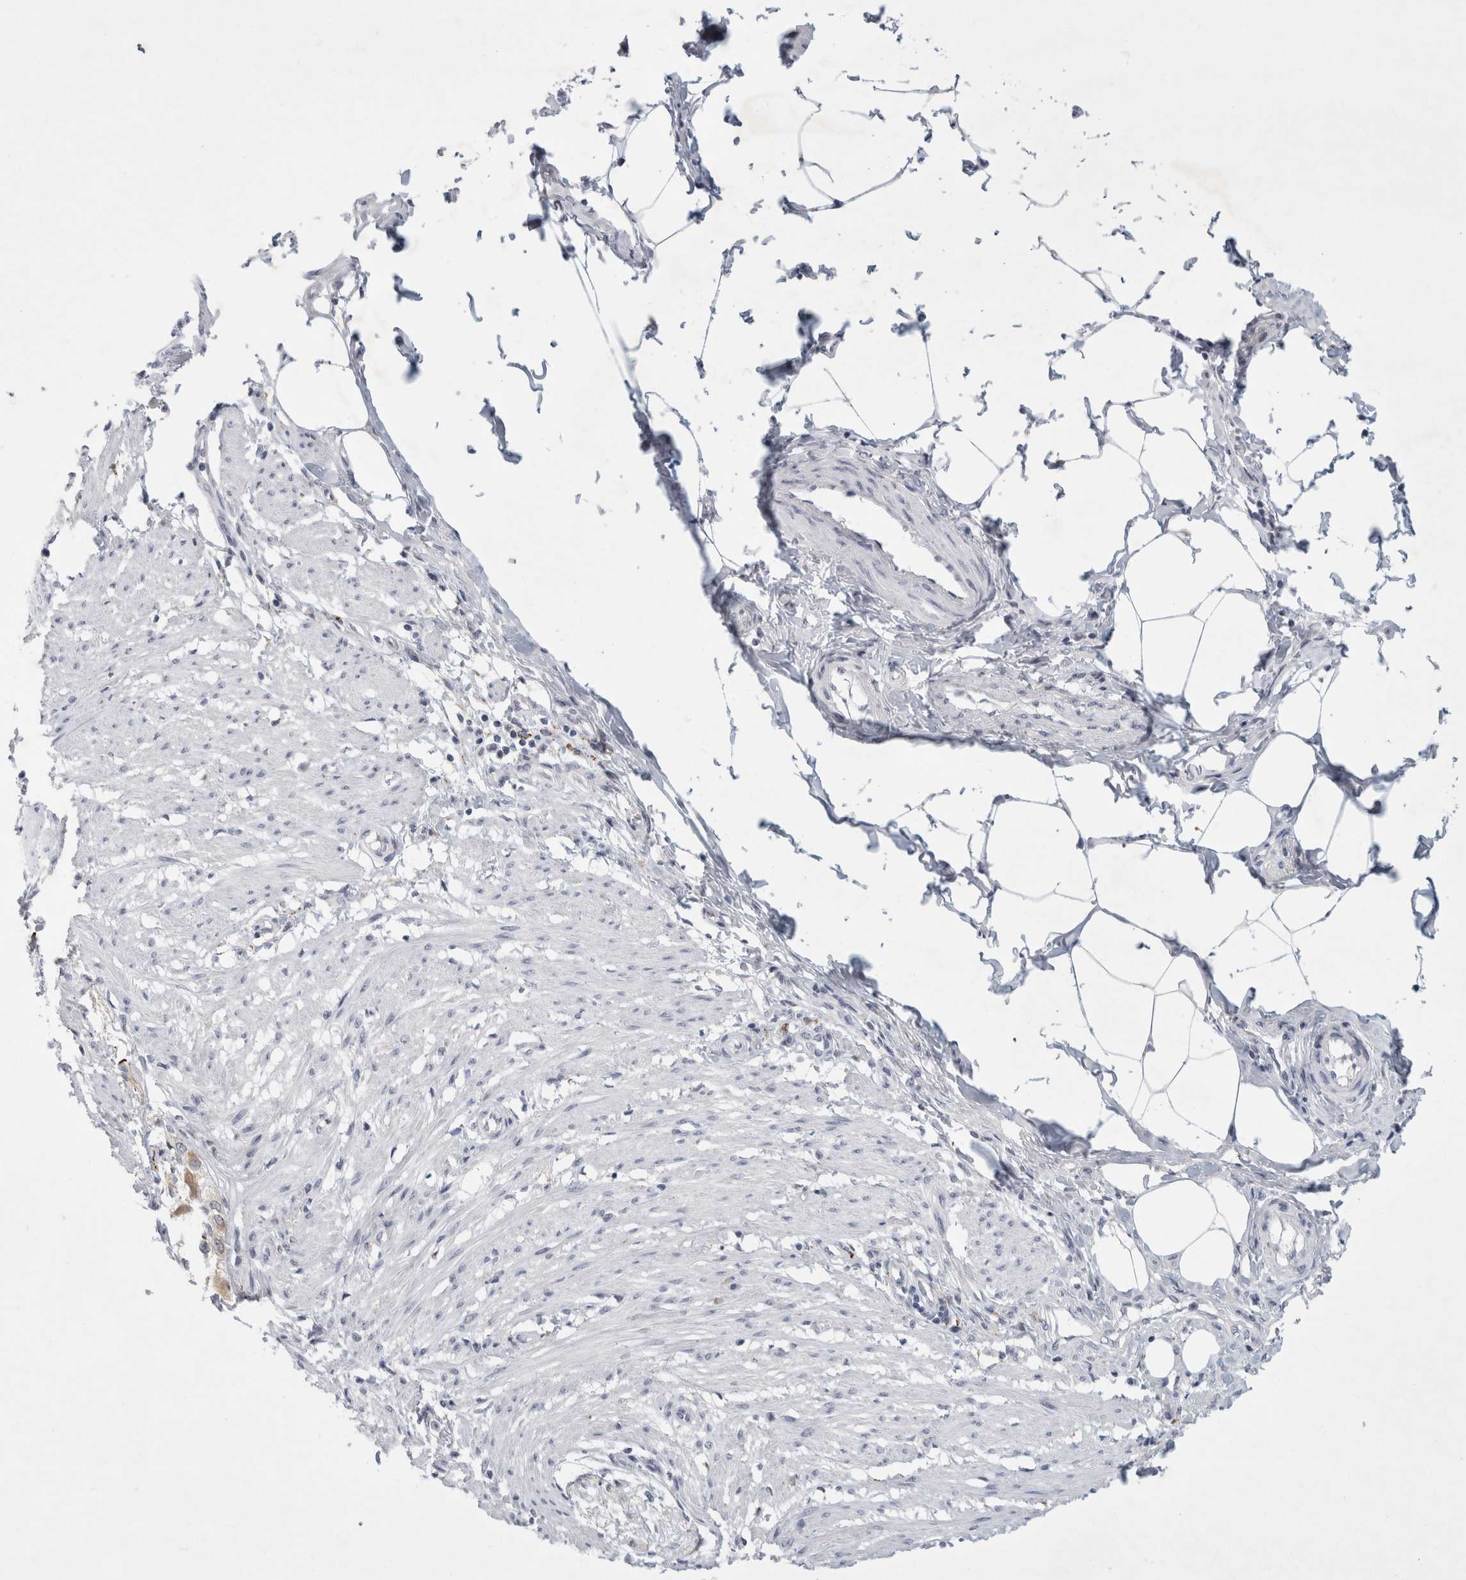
{"staining": {"intensity": "negative", "quantity": "none", "location": "none"}, "tissue": "smooth muscle", "cell_type": "Smooth muscle cells", "image_type": "normal", "snomed": [{"axis": "morphology", "description": "Normal tissue, NOS"}, {"axis": "morphology", "description": "Adenocarcinoma, NOS"}, {"axis": "topography", "description": "Smooth muscle"}, {"axis": "topography", "description": "Colon"}], "caption": "Protein analysis of unremarkable smooth muscle exhibits no significant expression in smooth muscle cells.", "gene": "NIPA1", "patient": {"sex": "male", "age": 14}}